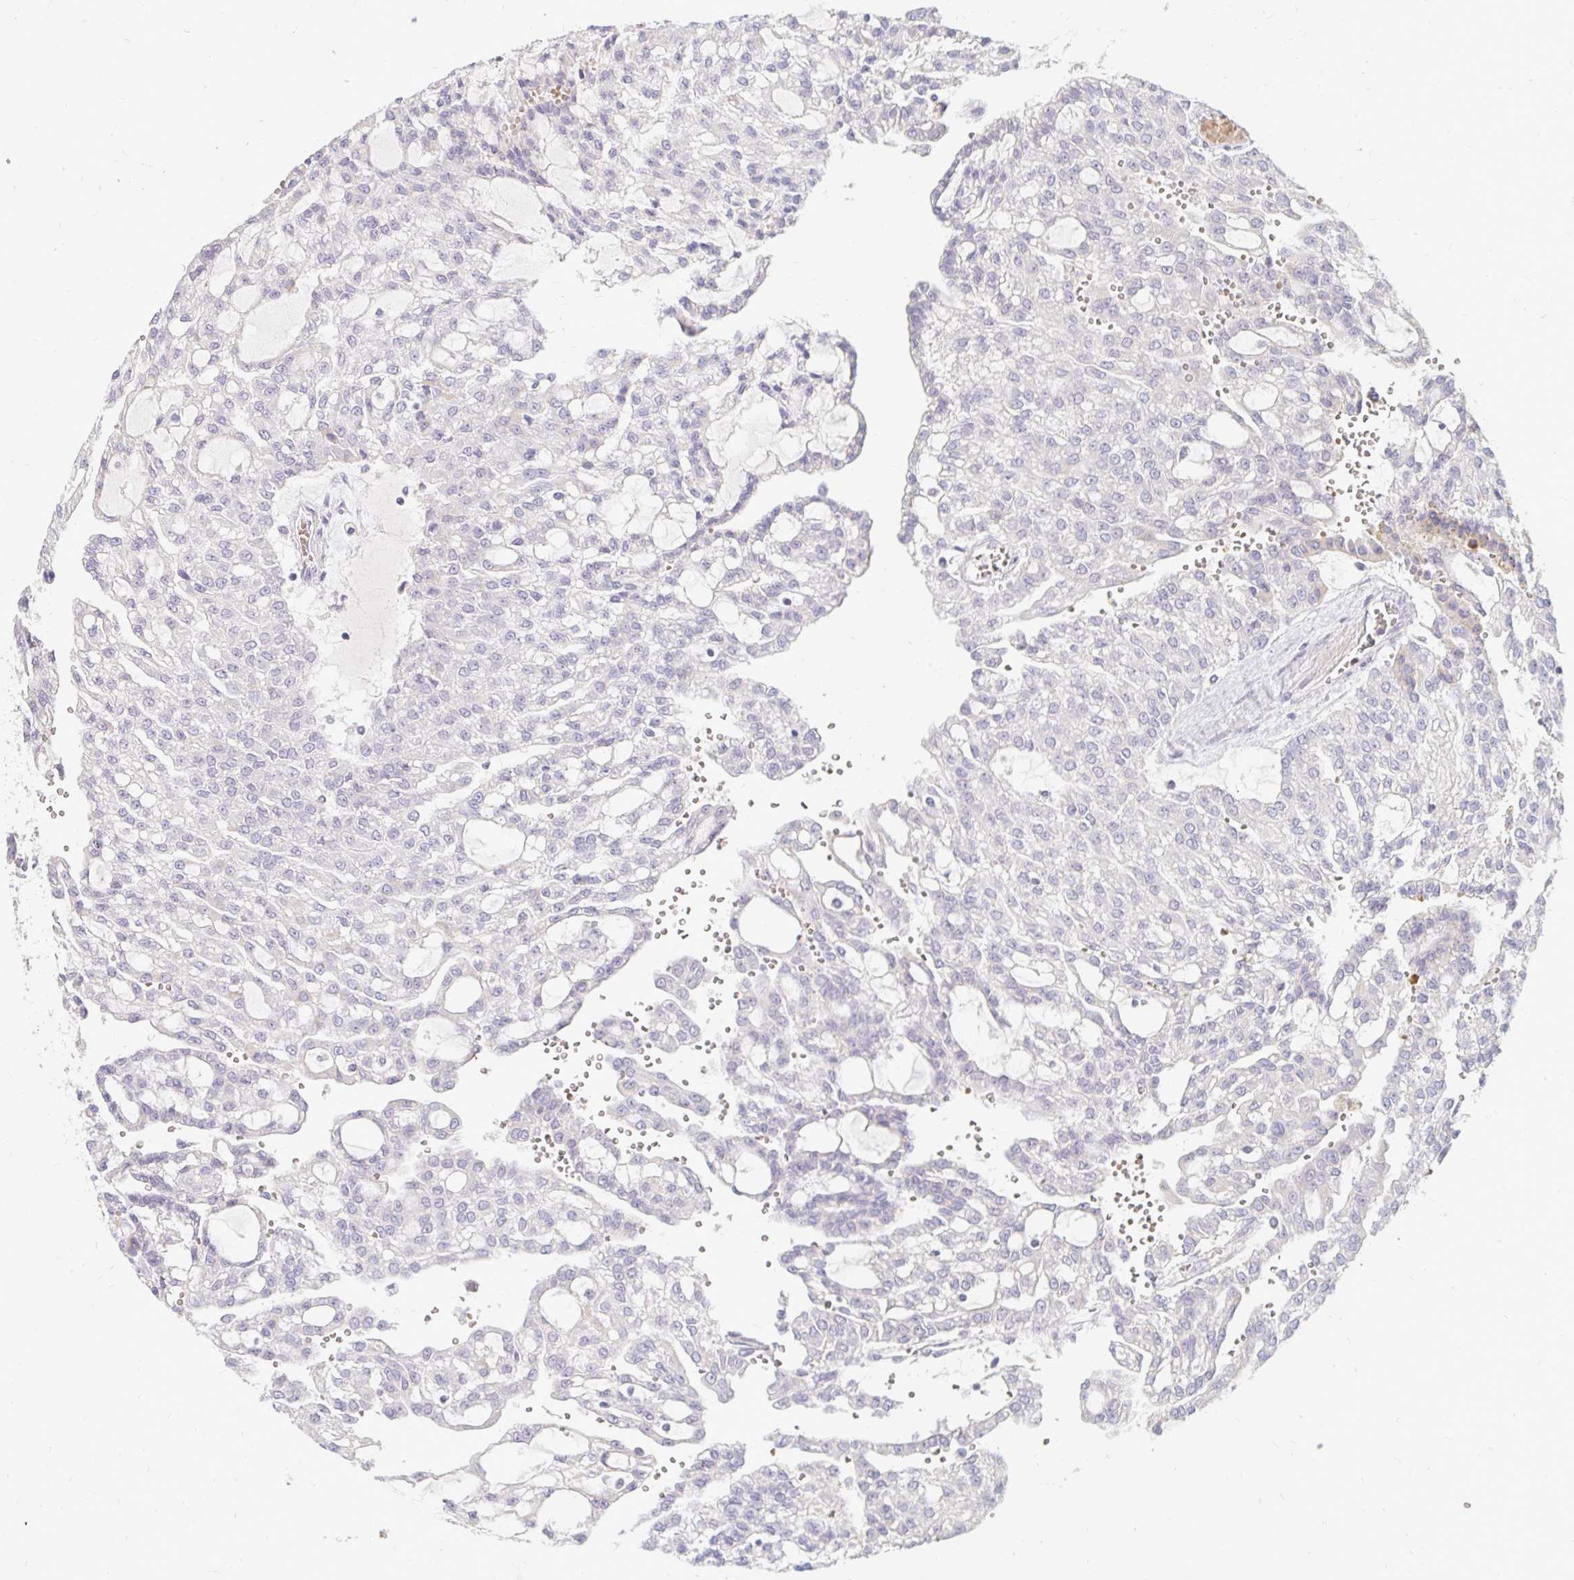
{"staining": {"intensity": "negative", "quantity": "none", "location": "none"}, "tissue": "renal cancer", "cell_type": "Tumor cells", "image_type": "cancer", "snomed": [{"axis": "morphology", "description": "Adenocarcinoma, NOS"}, {"axis": "topography", "description": "Kidney"}], "caption": "There is no significant staining in tumor cells of adenocarcinoma (renal). The staining is performed using DAB (3,3'-diaminobenzidine) brown chromogen with nuclei counter-stained in using hematoxylin.", "gene": "RAB33A", "patient": {"sex": "male", "age": 63}}